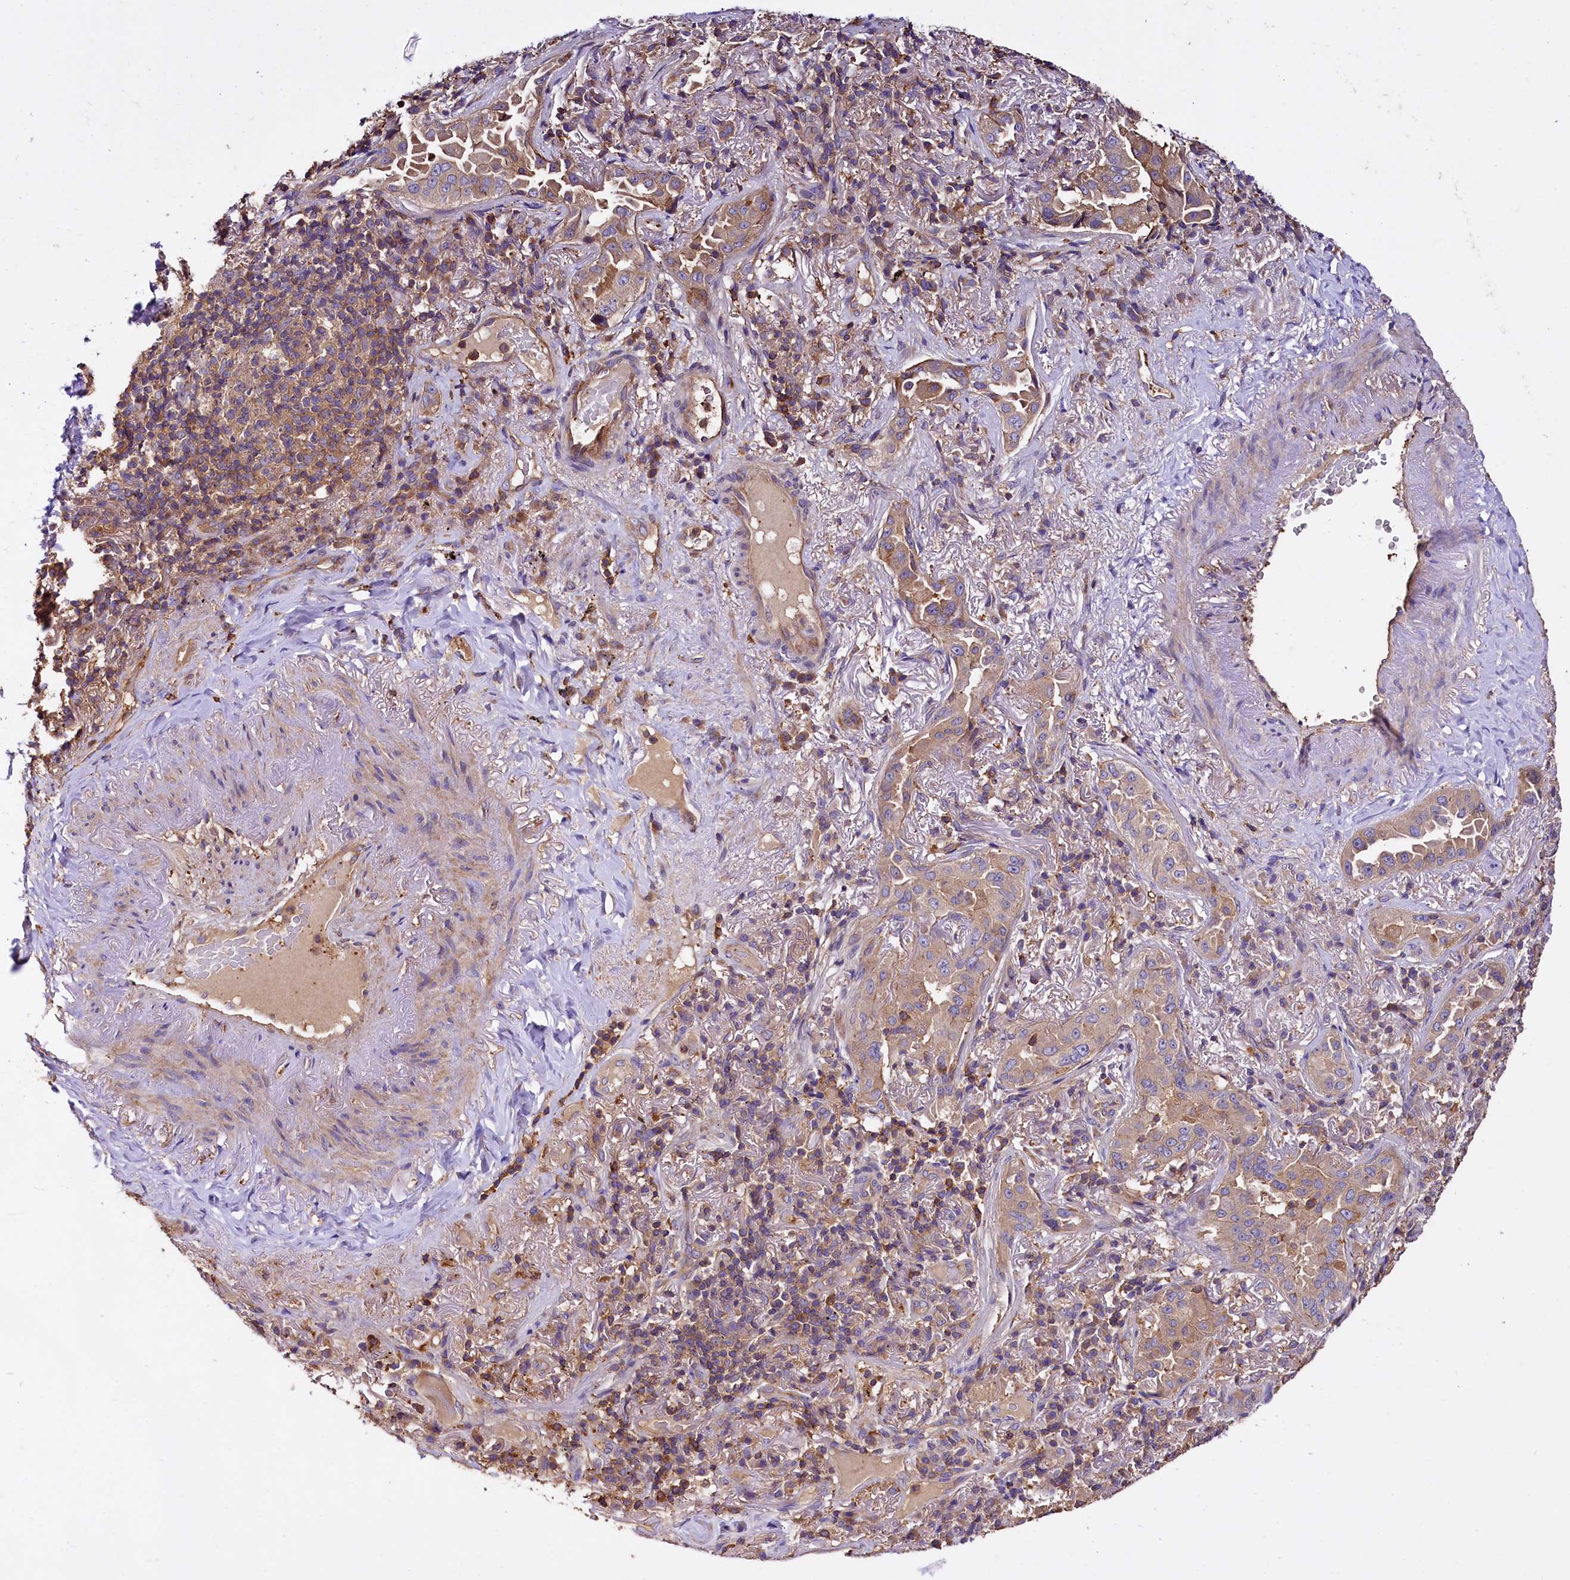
{"staining": {"intensity": "moderate", "quantity": "25%-75%", "location": "cytoplasmic/membranous"}, "tissue": "lung cancer", "cell_type": "Tumor cells", "image_type": "cancer", "snomed": [{"axis": "morphology", "description": "Adenocarcinoma, NOS"}, {"axis": "topography", "description": "Lung"}], "caption": "A brown stain highlights moderate cytoplasmic/membranous staining of a protein in lung cancer tumor cells.", "gene": "RARS2", "patient": {"sex": "female", "age": 69}}